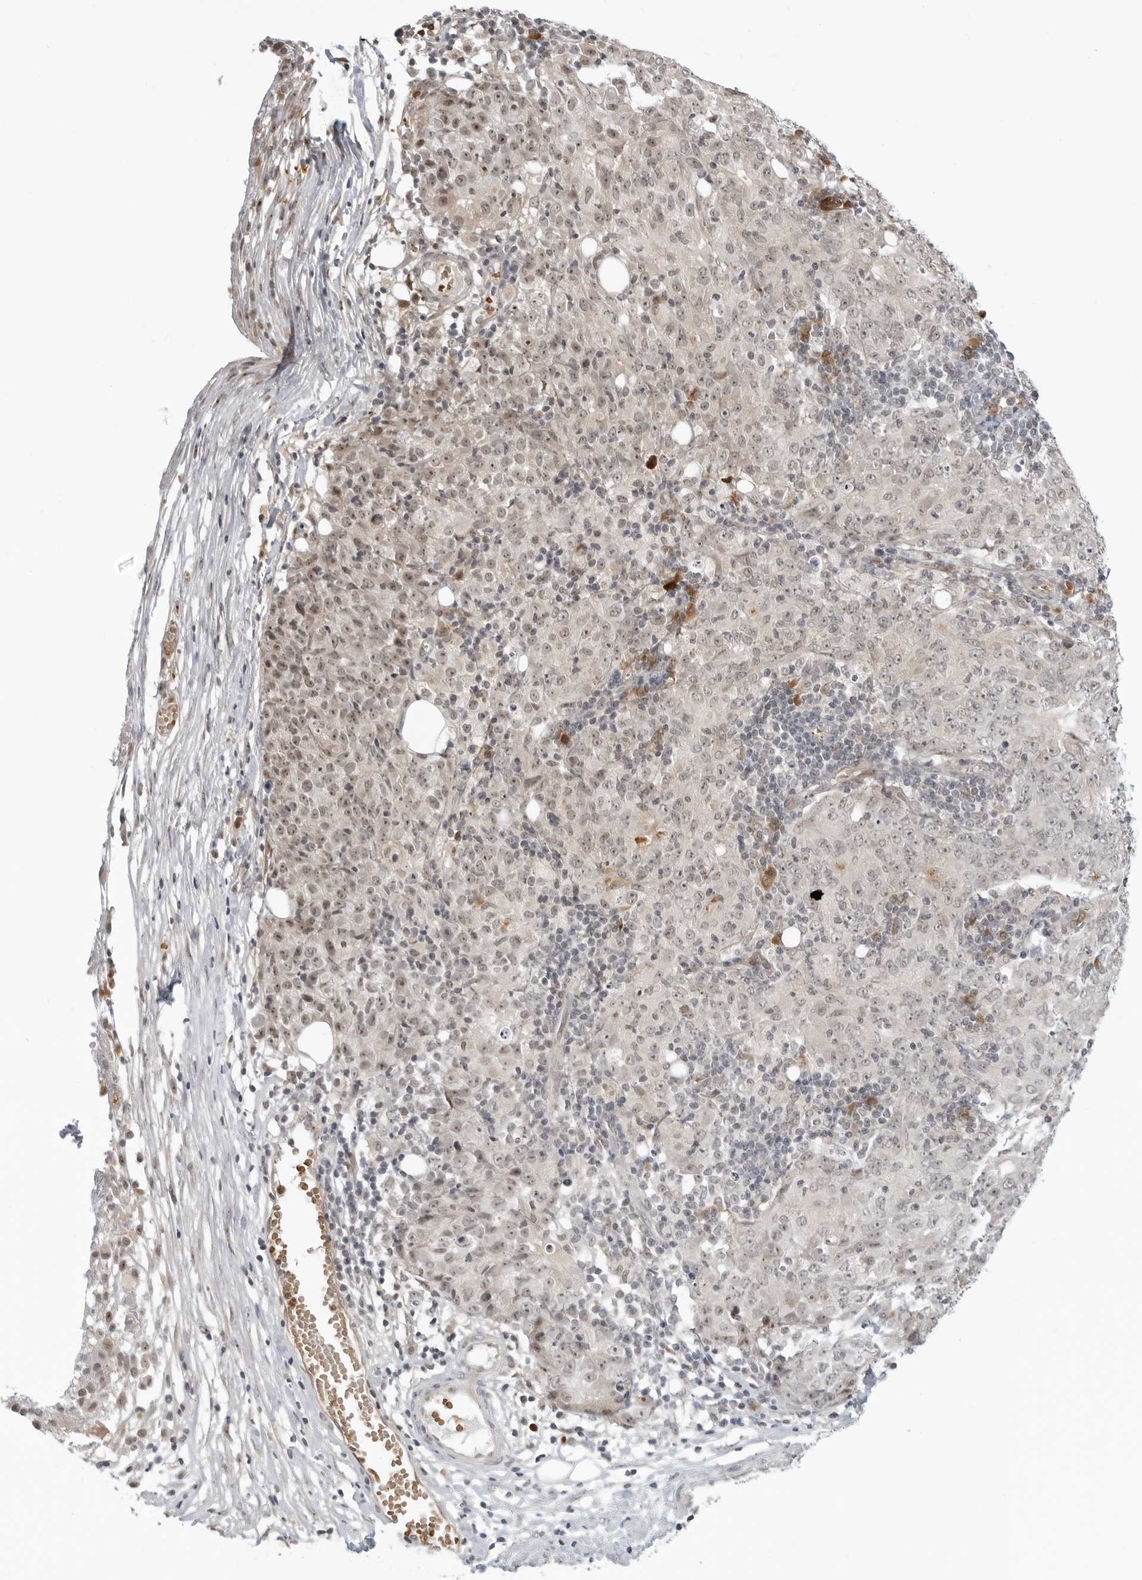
{"staining": {"intensity": "weak", "quantity": "25%-75%", "location": "nuclear"}, "tissue": "ovarian cancer", "cell_type": "Tumor cells", "image_type": "cancer", "snomed": [{"axis": "morphology", "description": "Carcinoma, endometroid"}, {"axis": "topography", "description": "Ovary"}], "caption": "This image exhibits IHC staining of ovarian endometroid carcinoma, with low weak nuclear staining in about 25%-75% of tumor cells.", "gene": "SUGCT", "patient": {"sex": "female", "age": 42}}